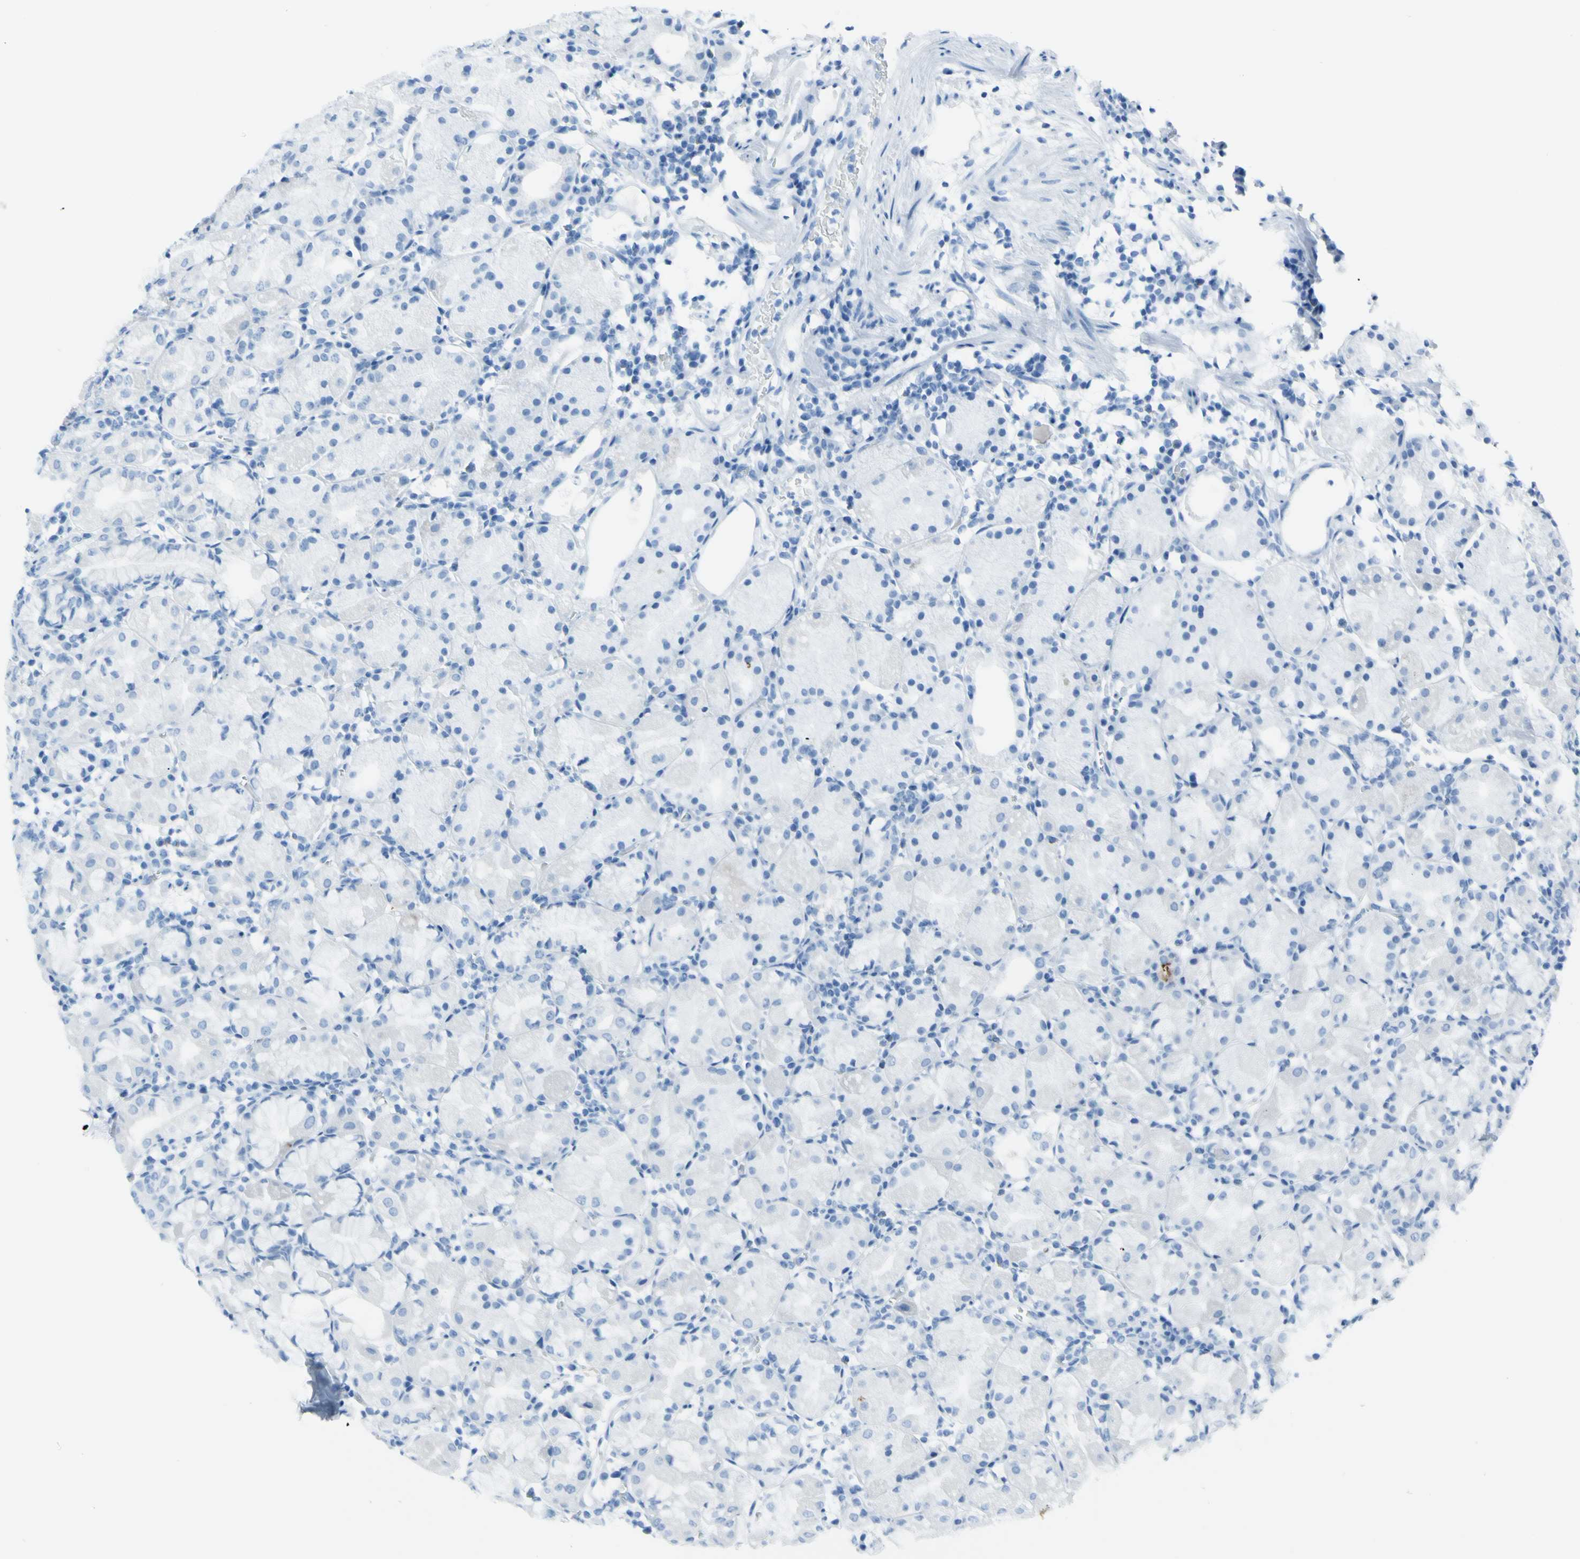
{"staining": {"intensity": "negative", "quantity": "none", "location": "none"}, "tissue": "stomach", "cell_type": "Glandular cells", "image_type": "normal", "snomed": [{"axis": "morphology", "description": "Normal tissue, NOS"}, {"axis": "topography", "description": "Stomach"}, {"axis": "topography", "description": "Stomach, lower"}], "caption": "A high-resolution image shows immunohistochemistry (IHC) staining of benign stomach, which shows no significant staining in glandular cells.", "gene": "AFP", "patient": {"sex": "female", "age": 75}}